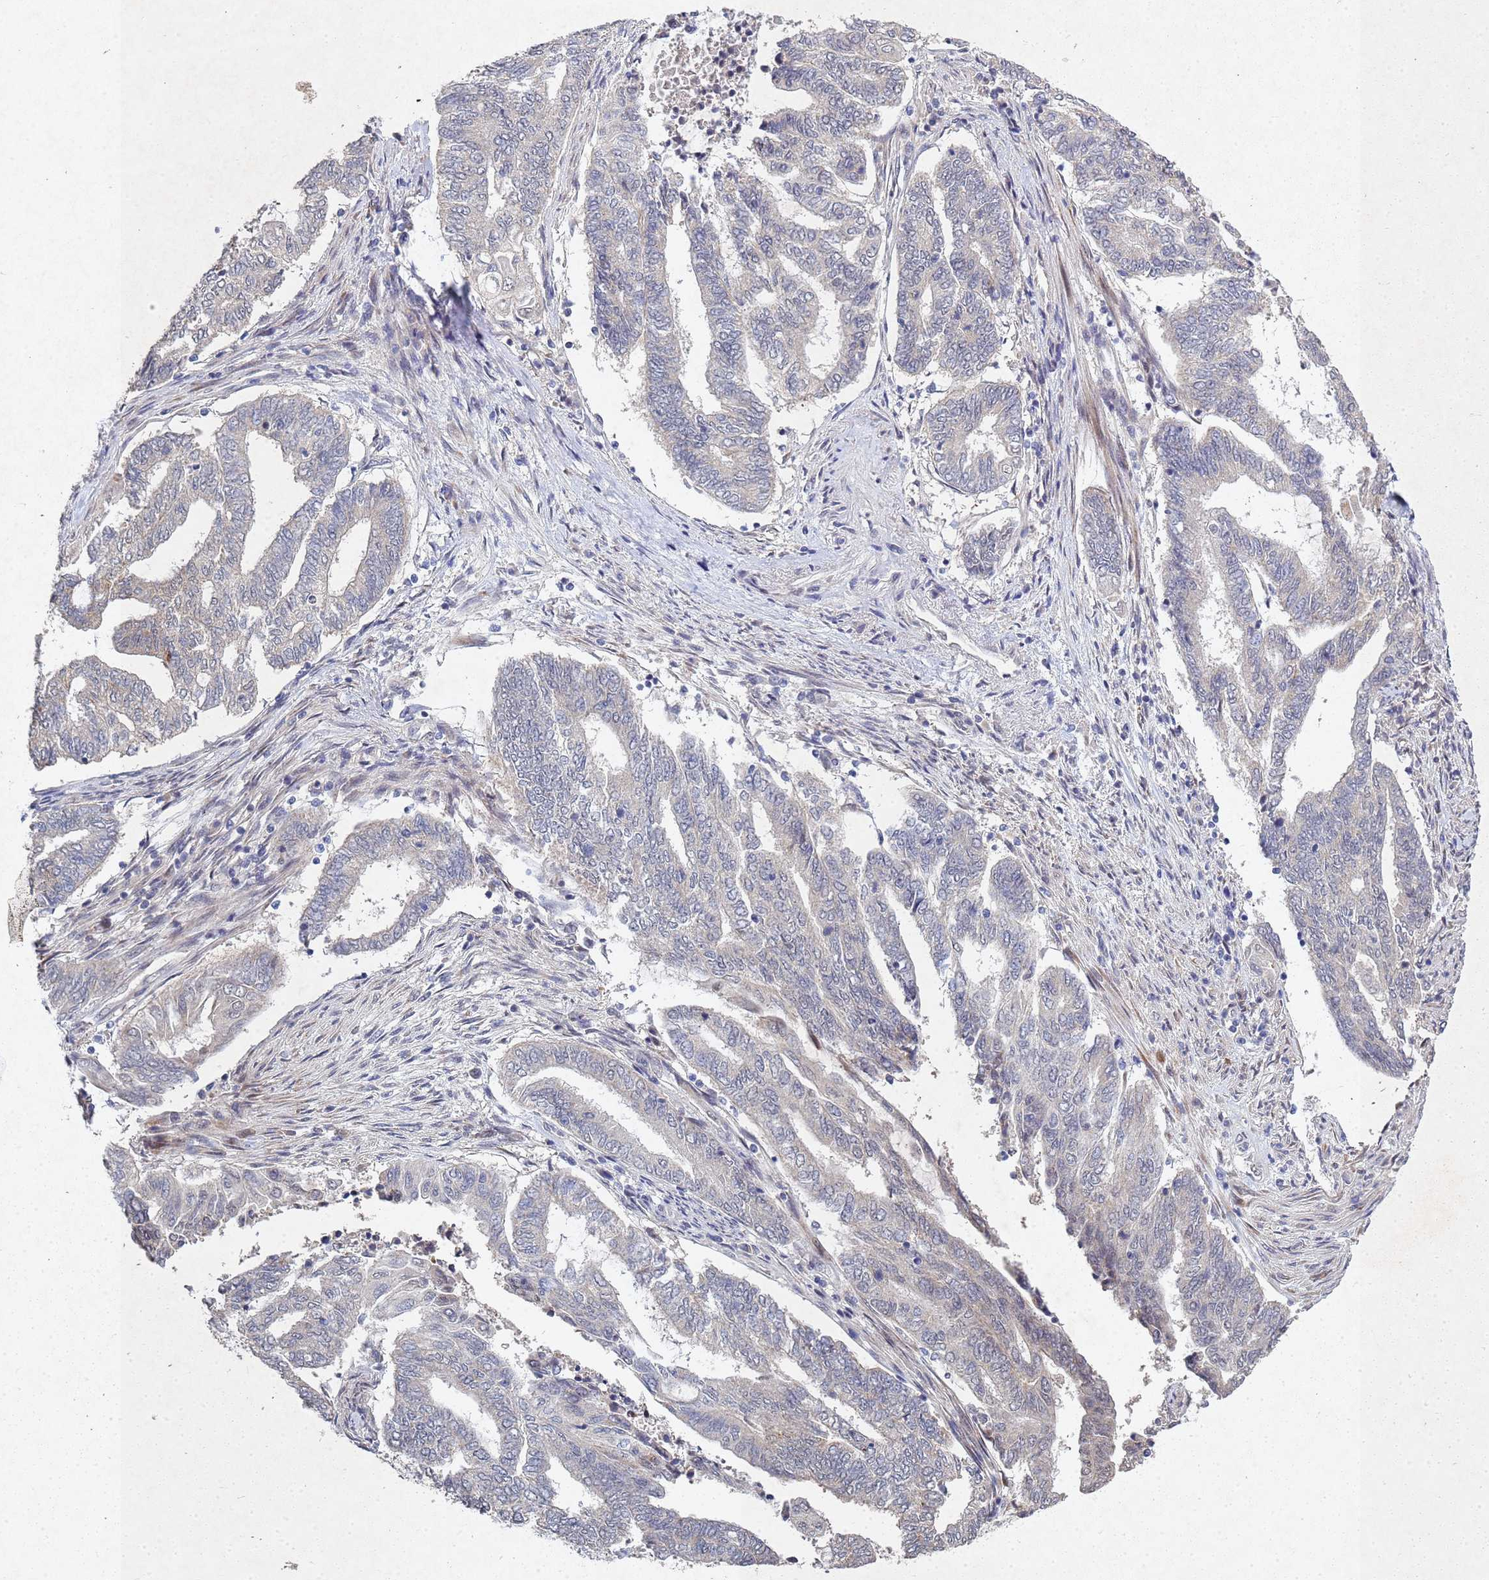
{"staining": {"intensity": "weak", "quantity": "<25%", "location": "cytoplasmic/membranous"}, "tissue": "endometrial cancer", "cell_type": "Tumor cells", "image_type": "cancer", "snomed": [{"axis": "morphology", "description": "Adenocarcinoma, NOS"}, {"axis": "topography", "description": "Uterus"}, {"axis": "topography", "description": "Endometrium"}], "caption": "Immunohistochemistry image of neoplastic tissue: endometrial adenocarcinoma stained with DAB demonstrates no significant protein positivity in tumor cells.", "gene": "TNPO2", "patient": {"sex": "female", "age": 70}}